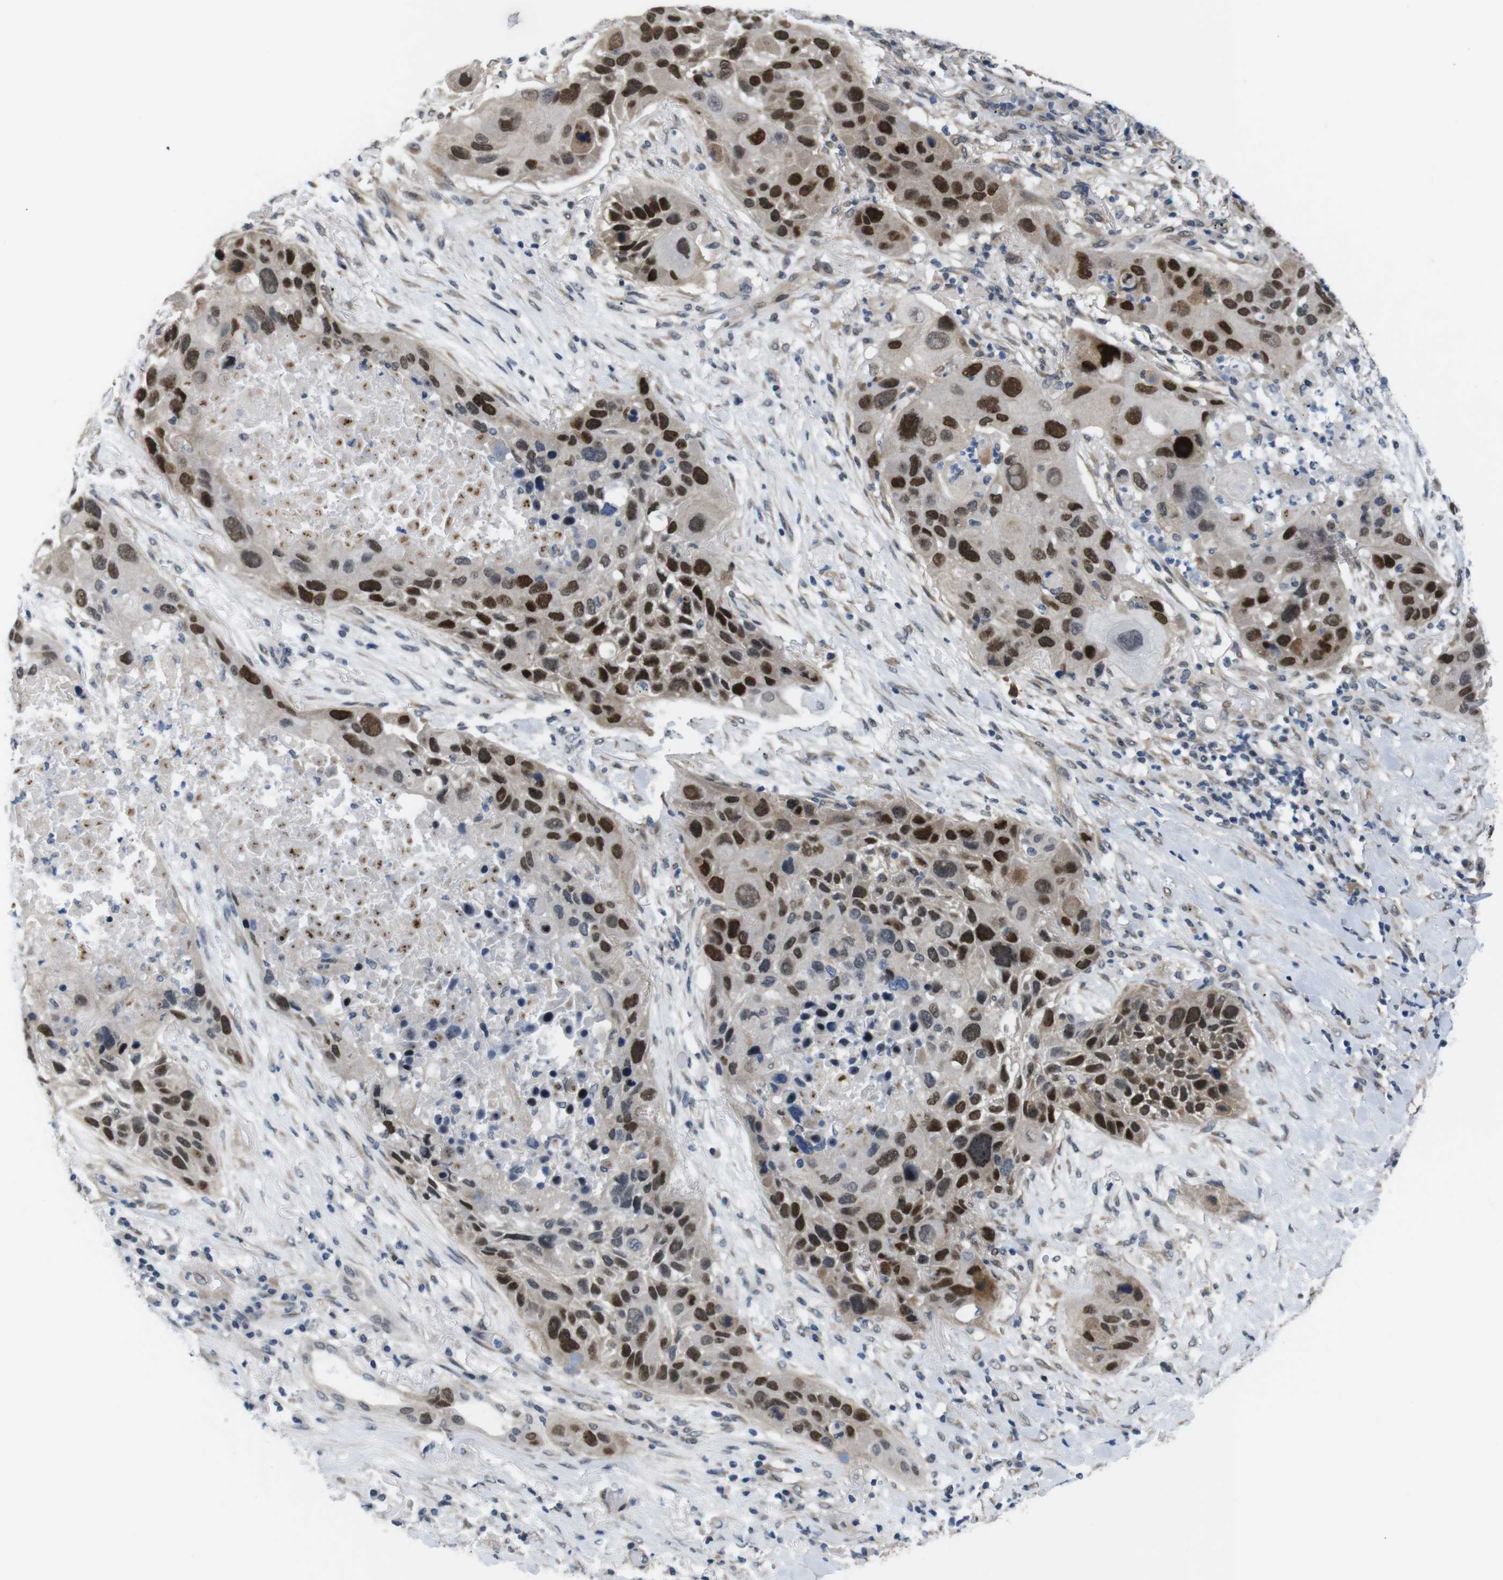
{"staining": {"intensity": "strong", "quantity": ">75%", "location": "nuclear"}, "tissue": "lung cancer", "cell_type": "Tumor cells", "image_type": "cancer", "snomed": [{"axis": "morphology", "description": "Squamous cell carcinoma, NOS"}, {"axis": "topography", "description": "Lung"}], "caption": "Lung squamous cell carcinoma stained with DAB (3,3'-diaminobenzidine) immunohistochemistry displays high levels of strong nuclear staining in about >75% of tumor cells.", "gene": "SMCO2", "patient": {"sex": "male", "age": 57}}